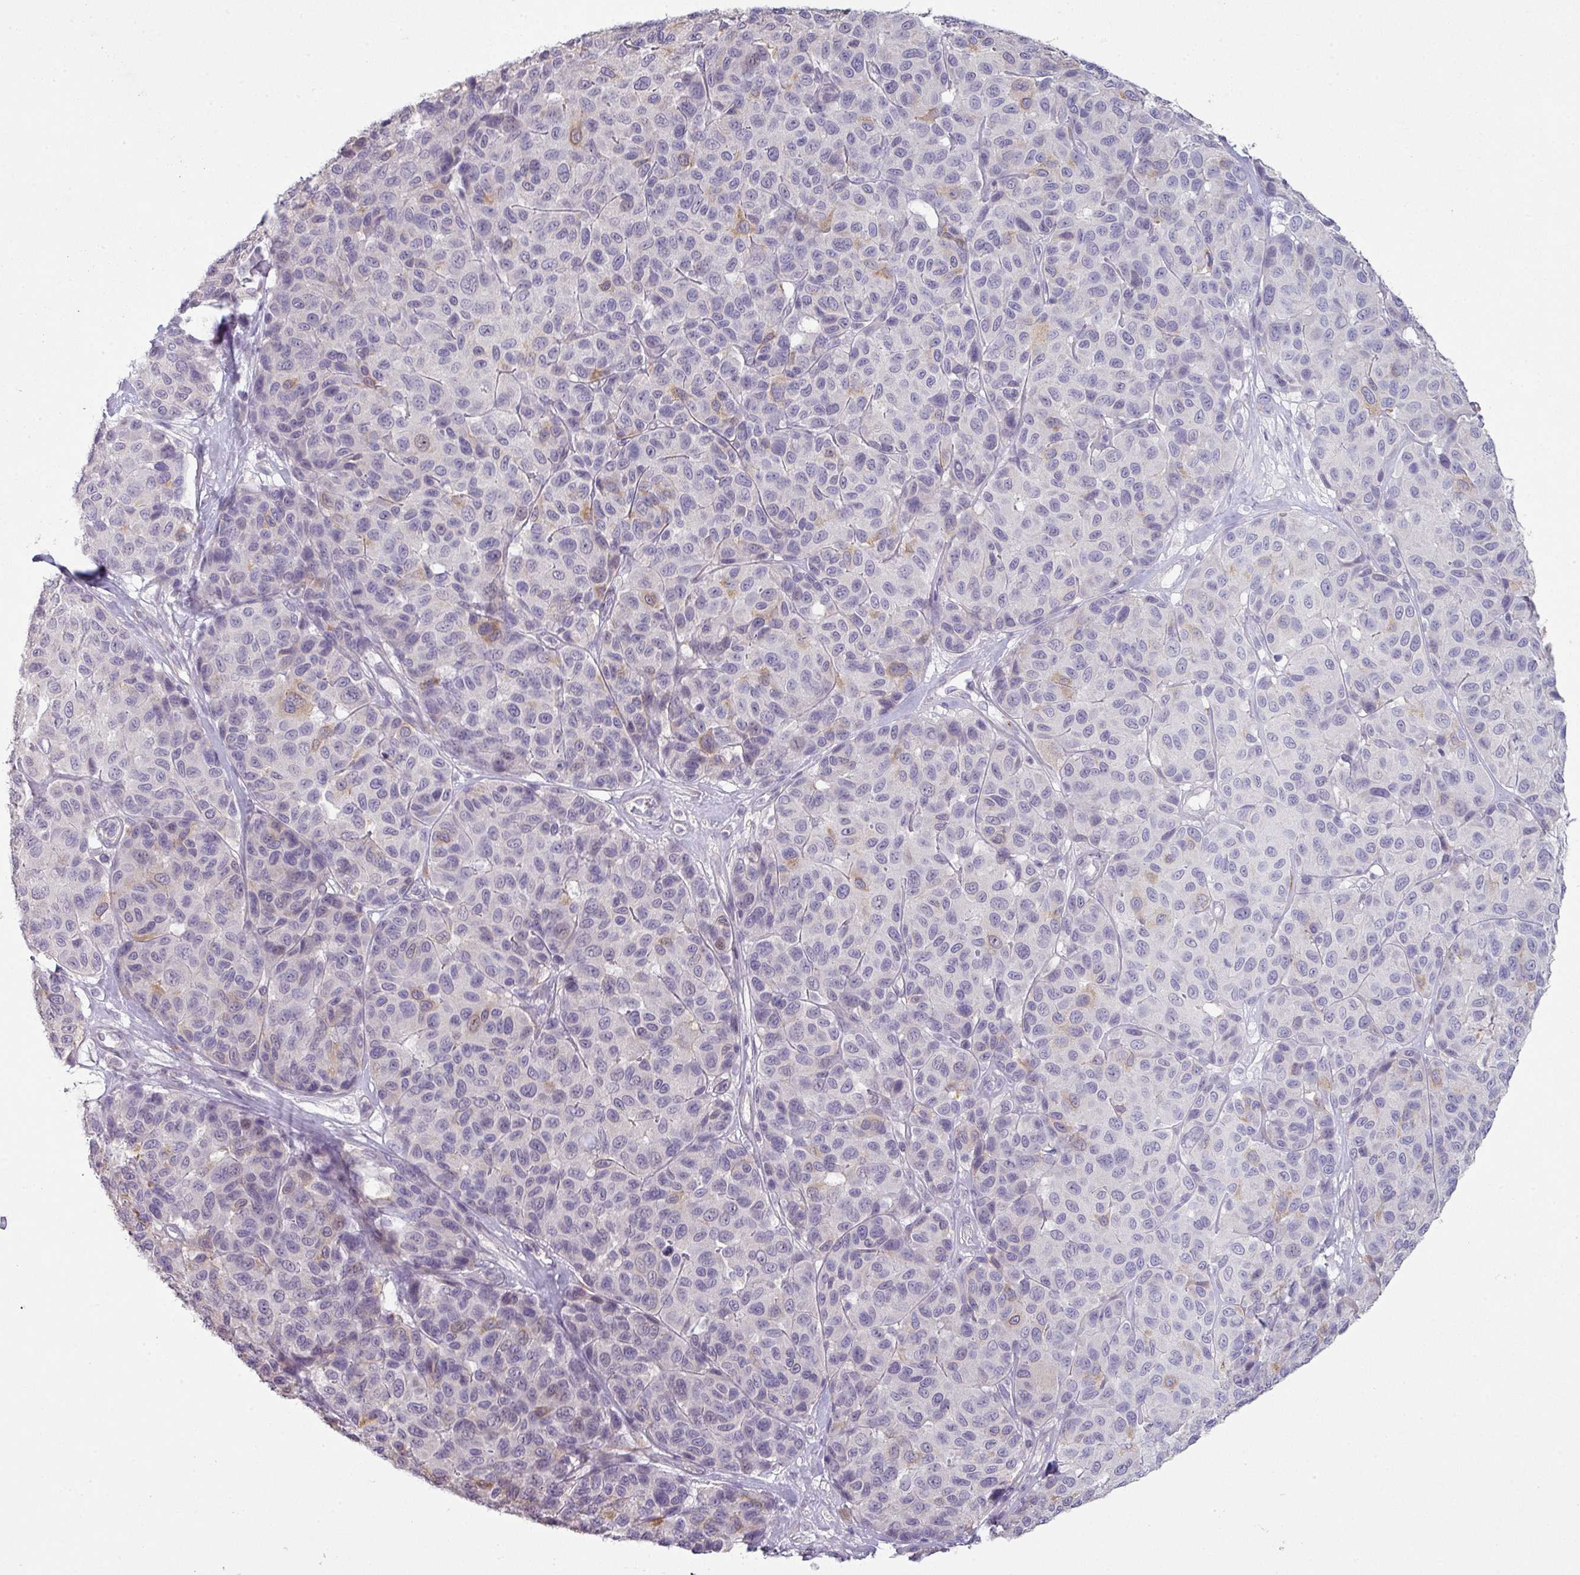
{"staining": {"intensity": "moderate", "quantity": "<25%", "location": "cytoplasmic/membranous"}, "tissue": "melanoma", "cell_type": "Tumor cells", "image_type": "cancer", "snomed": [{"axis": "morphology", "description": "Malignant melanoma, NOS"}, {"axis": "topography", "description": "Skin"}], "caption": "Malignant melanoma stained with a protein marker displays moderate staining in tumor cells.", "gene": "MAGEC3", "patient": {"sex": "female", "age": 66}}